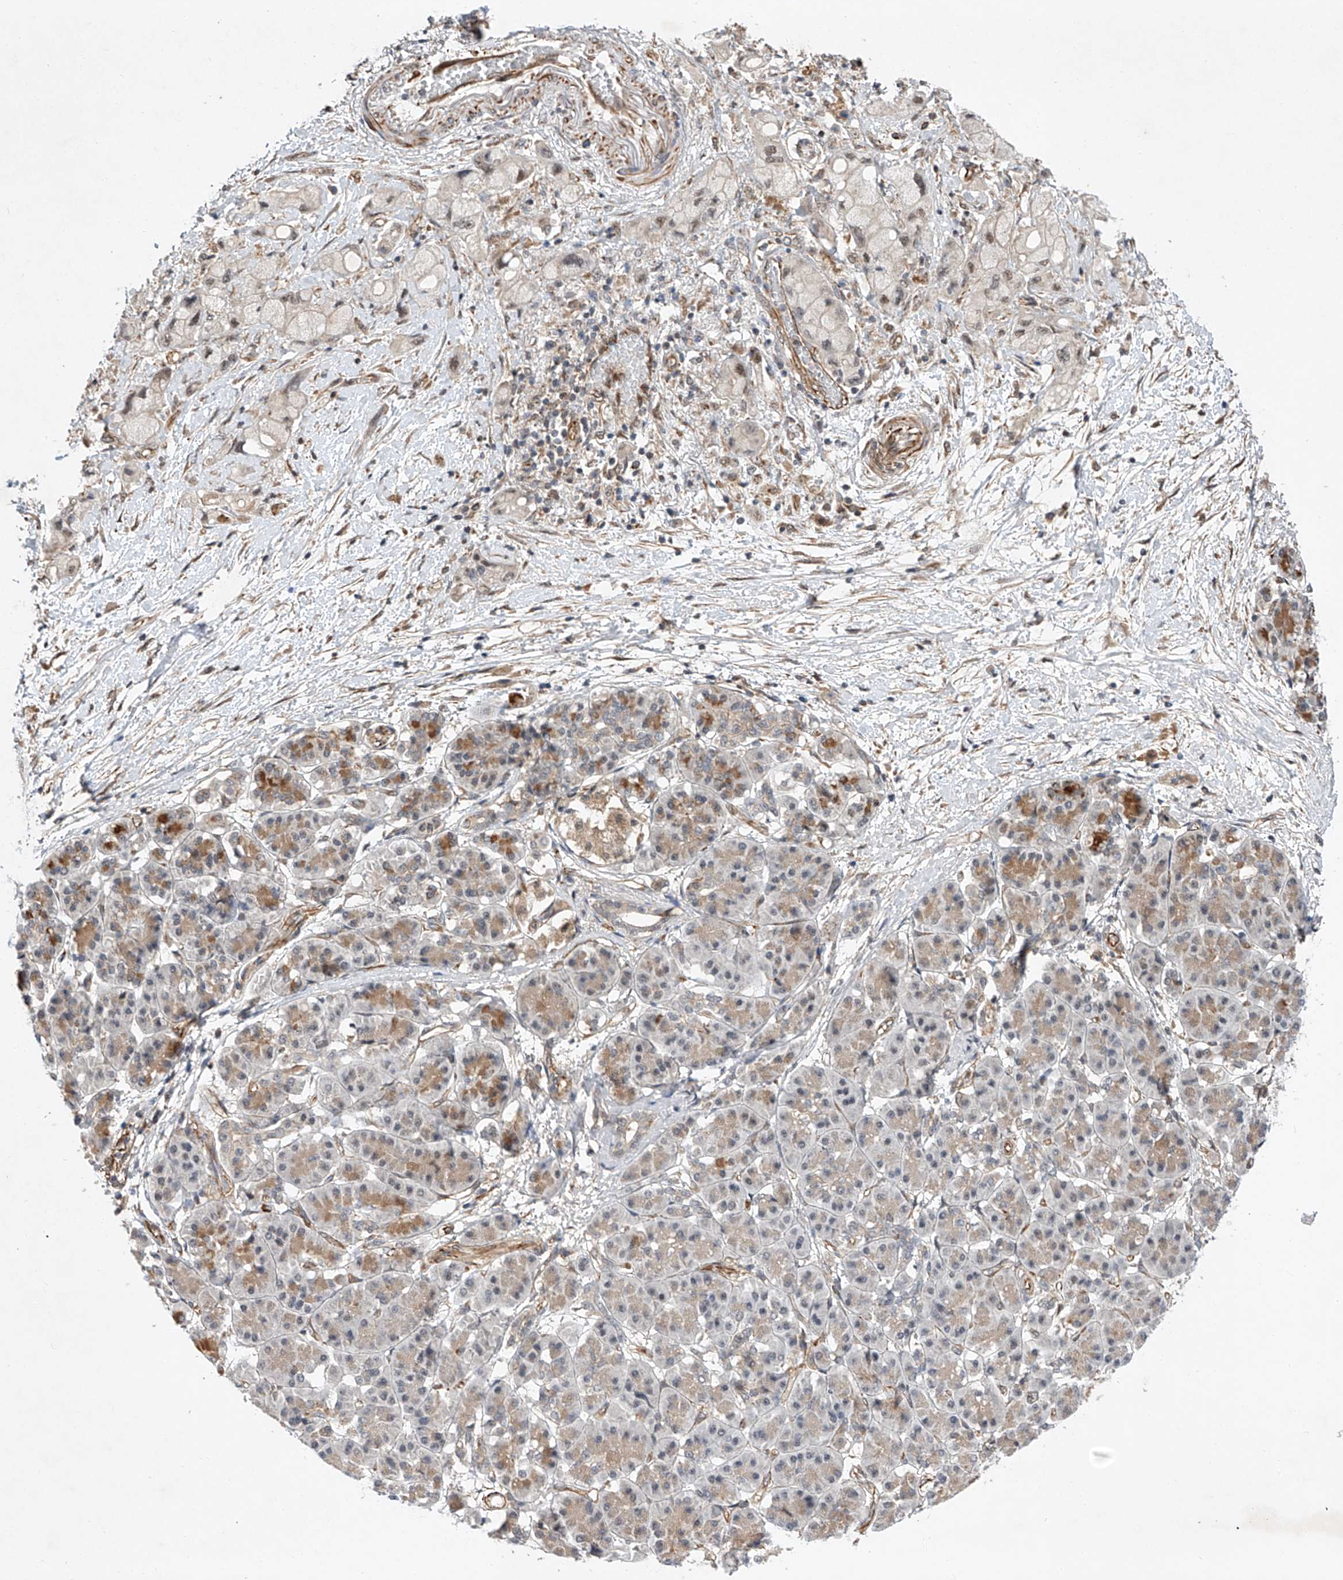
{"staining": {"intensity": "weak", "quantity": "25%-75%", "location": "nuclear"}, "tissue": "pancreatic cancer", "cell_type": "Tumor cells", "image_type": "cancer", "snomed": [{"axis": "morphology", "description": "Normal tissue, NOS"}, {"axis": "morphology", "description": "Adenocarcinoma, NOS"}, {"axis": "topography", "description": "Pancreas"}], "caption": "Immunohistochemistry of human adenocarcinoma (pancreatic) exhibits low levels of weak nuclear staining in approximately 25%-75% of tumor cells. Ihc stains the protein in brown and the nuclei are stained blue.", "gene": "AMD1", "patient": {"sex": "female", "age": 68}}